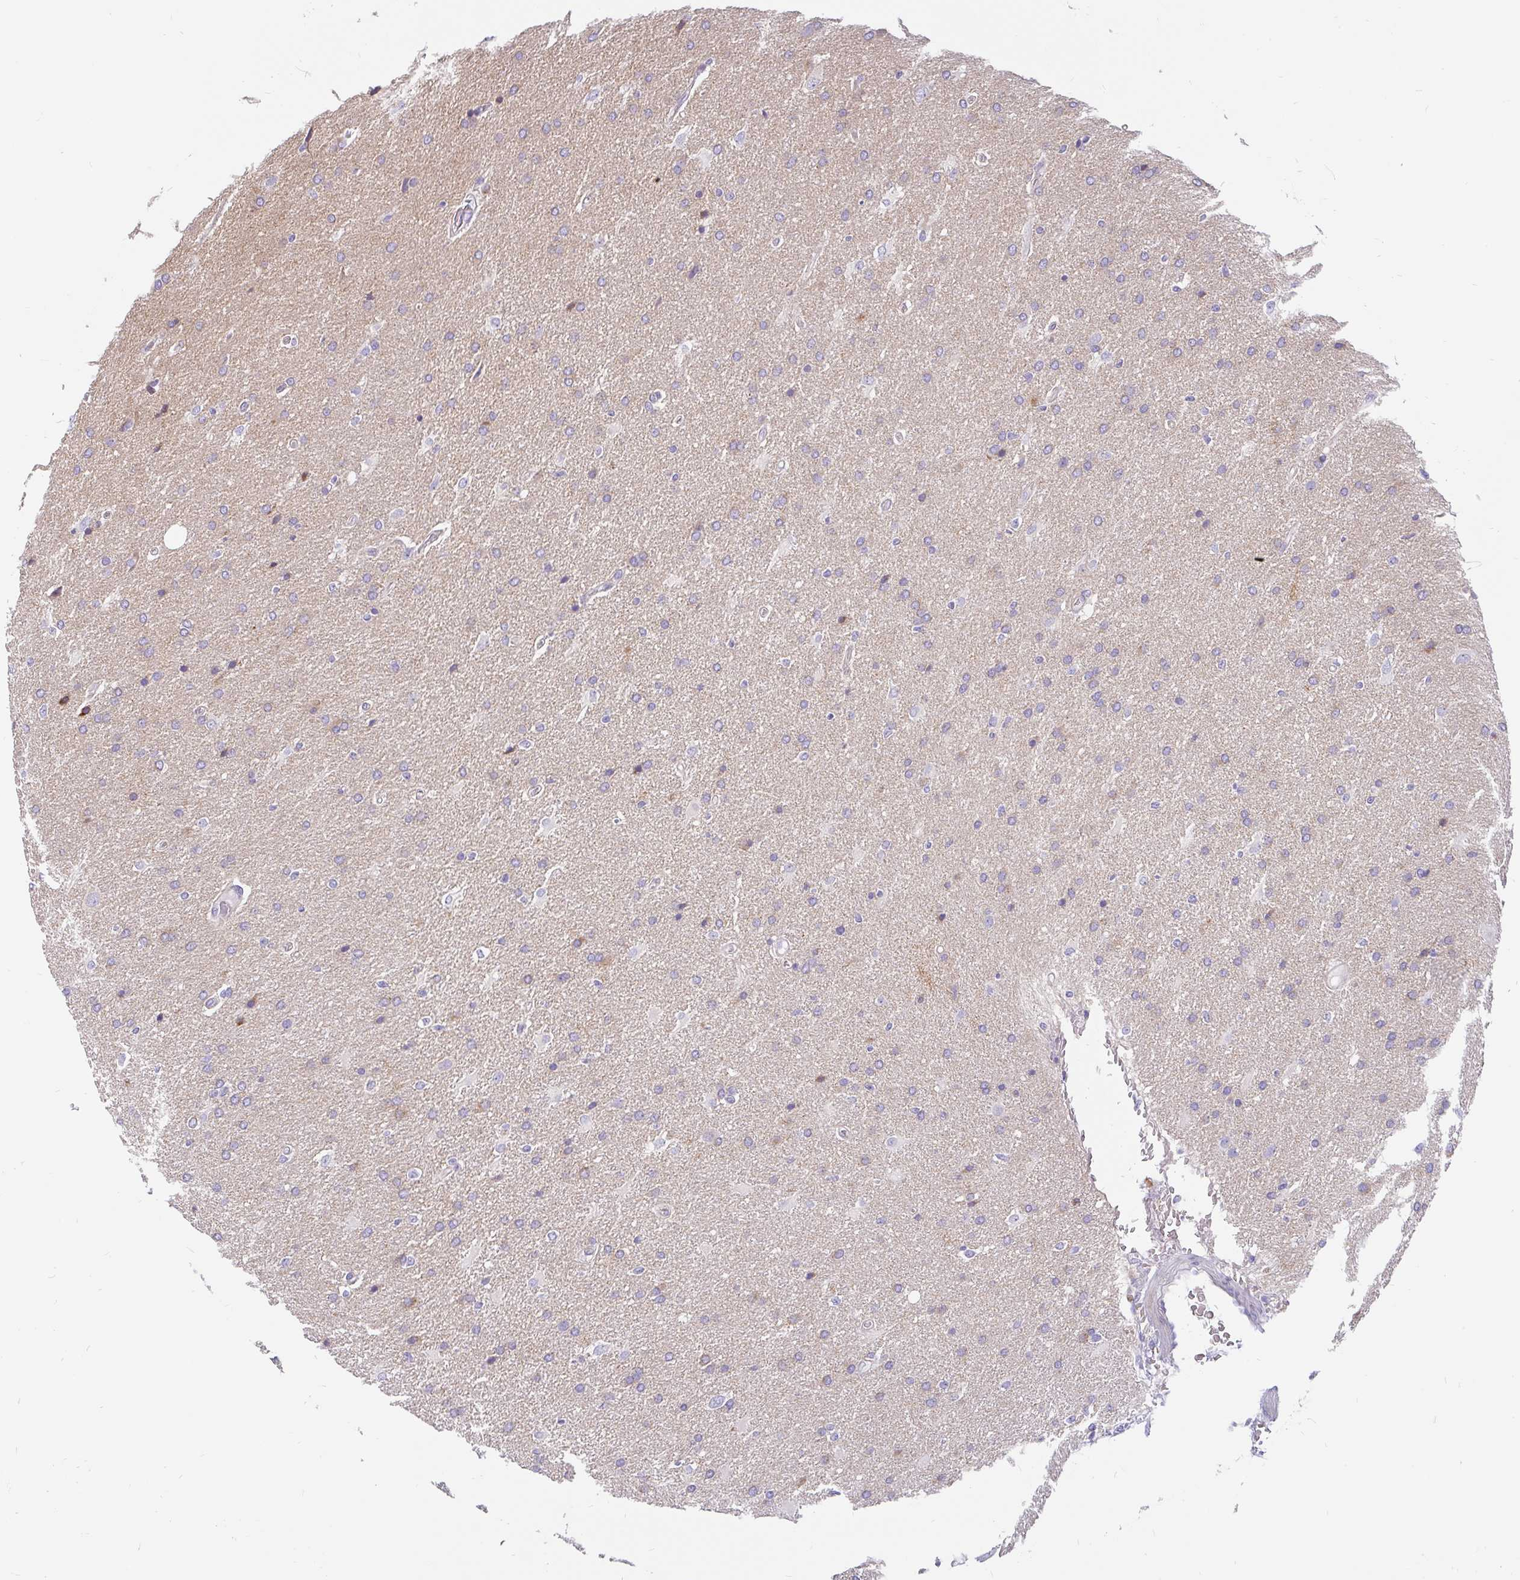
{"staining": {"intensity": "negative", "quantity": "none", "location": "none"}, "tissue": "glioma", "cell_type": "Tumor cells", "image_type": "cancer", "snomed": [{"axis": "morphology", "description": "Glioma, malignant, High grade"}, {"axis": "topography", "description": "Brain"}], "caption": "An immunohistochemistry histopathology image of glioma is shown. There is no staining in tumor cells of glioma. (IHC, brightfield microscopy, high magnification).", "gene": "LRRC26", "patient": {"sex": "male", "age": 56}}